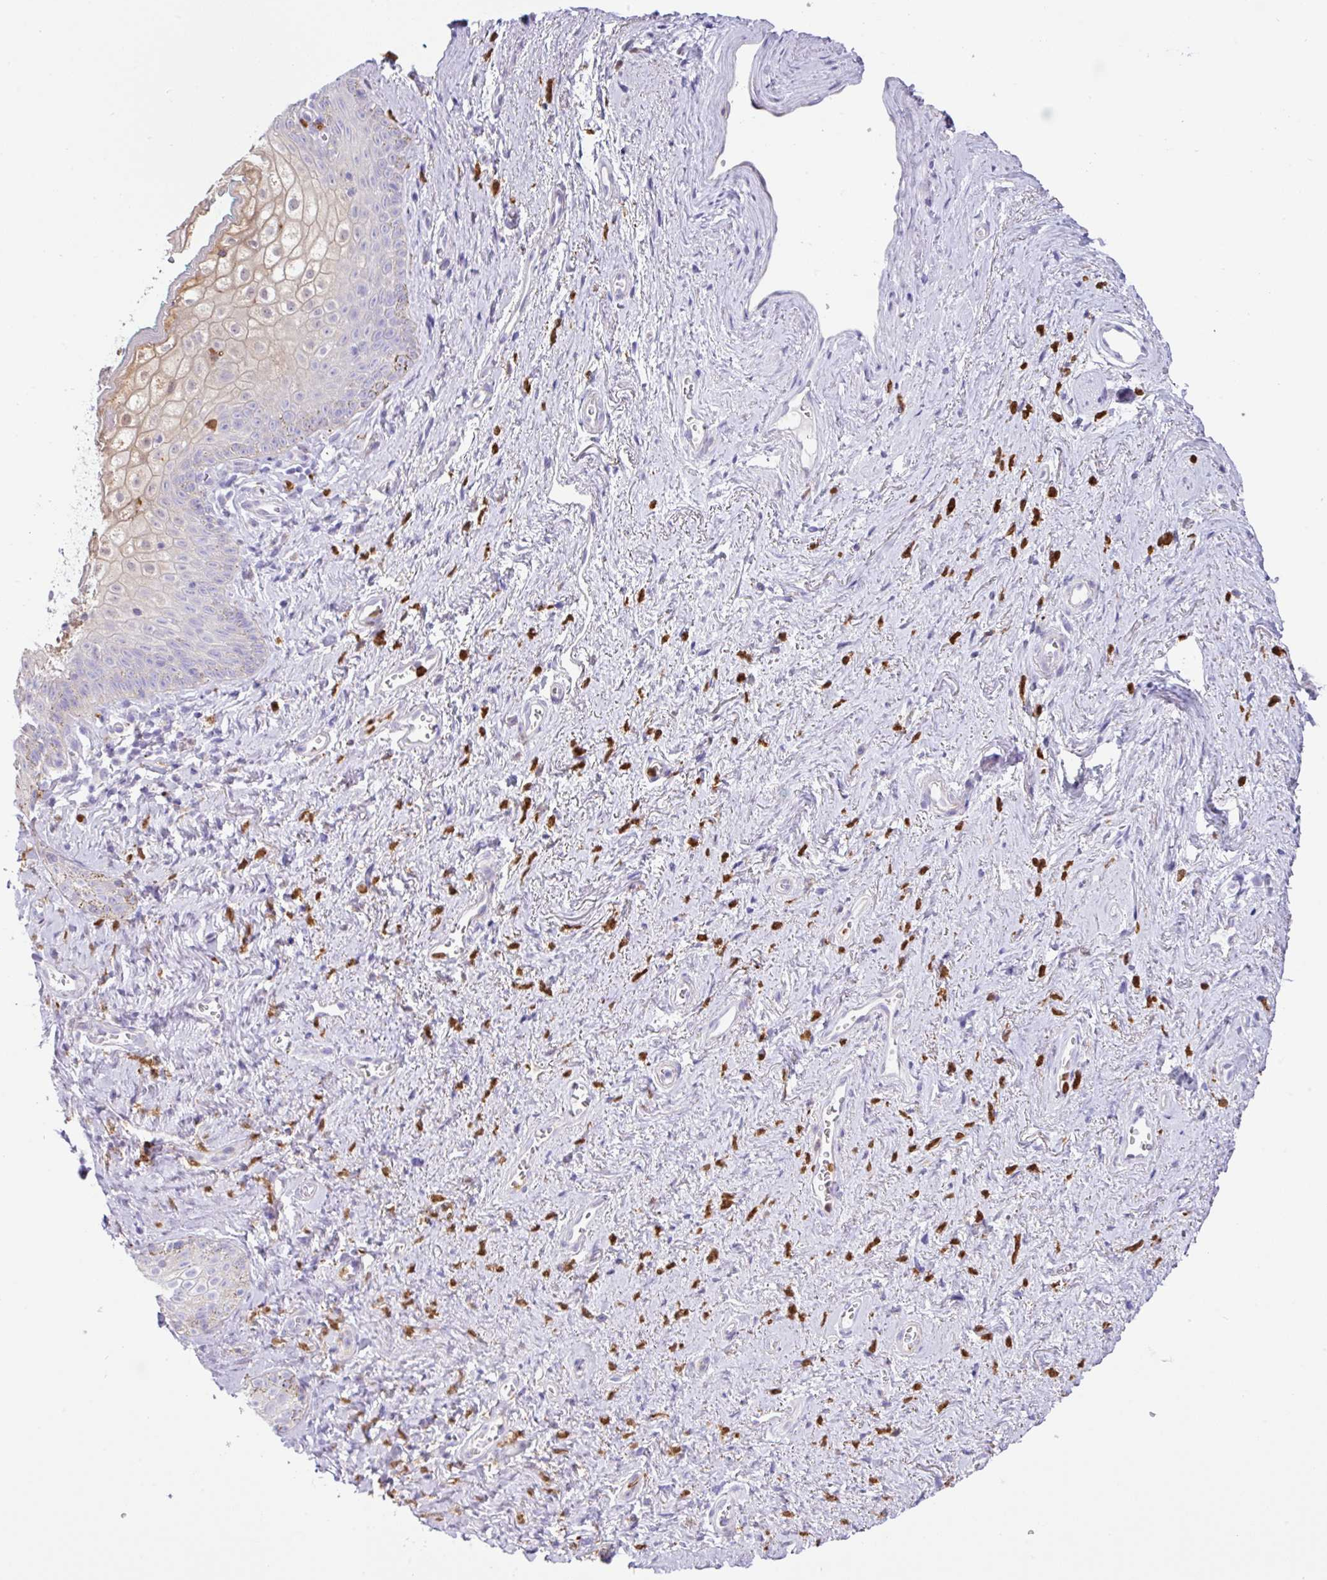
{"staining": {"intensity": "moderate", "quantity": "<25%", "location": "cytoplasmic/membranous,nuclear"}, "tissue": "vagina", "cell_type": "Squamous epithelial cells", "image_type": "normal", "snomed": [{"axis": "morphology", "description": "Normal tissue, NOS"}, {"axis": "topography", "description": "Vulva"}, {"axis": "topography", "description": "Vagina"}, {"axis": "topography", "description": "Peripheral nerve tissue"}], "caption": "Immunohistochemical staining of normal vagina displays moderate cytoplasmic/membranous,nuclear protein expression in about <25% of squamous epithelial cells.", "gene": "SH2D3C", "patient": {"sex": "female", "age": 66}}